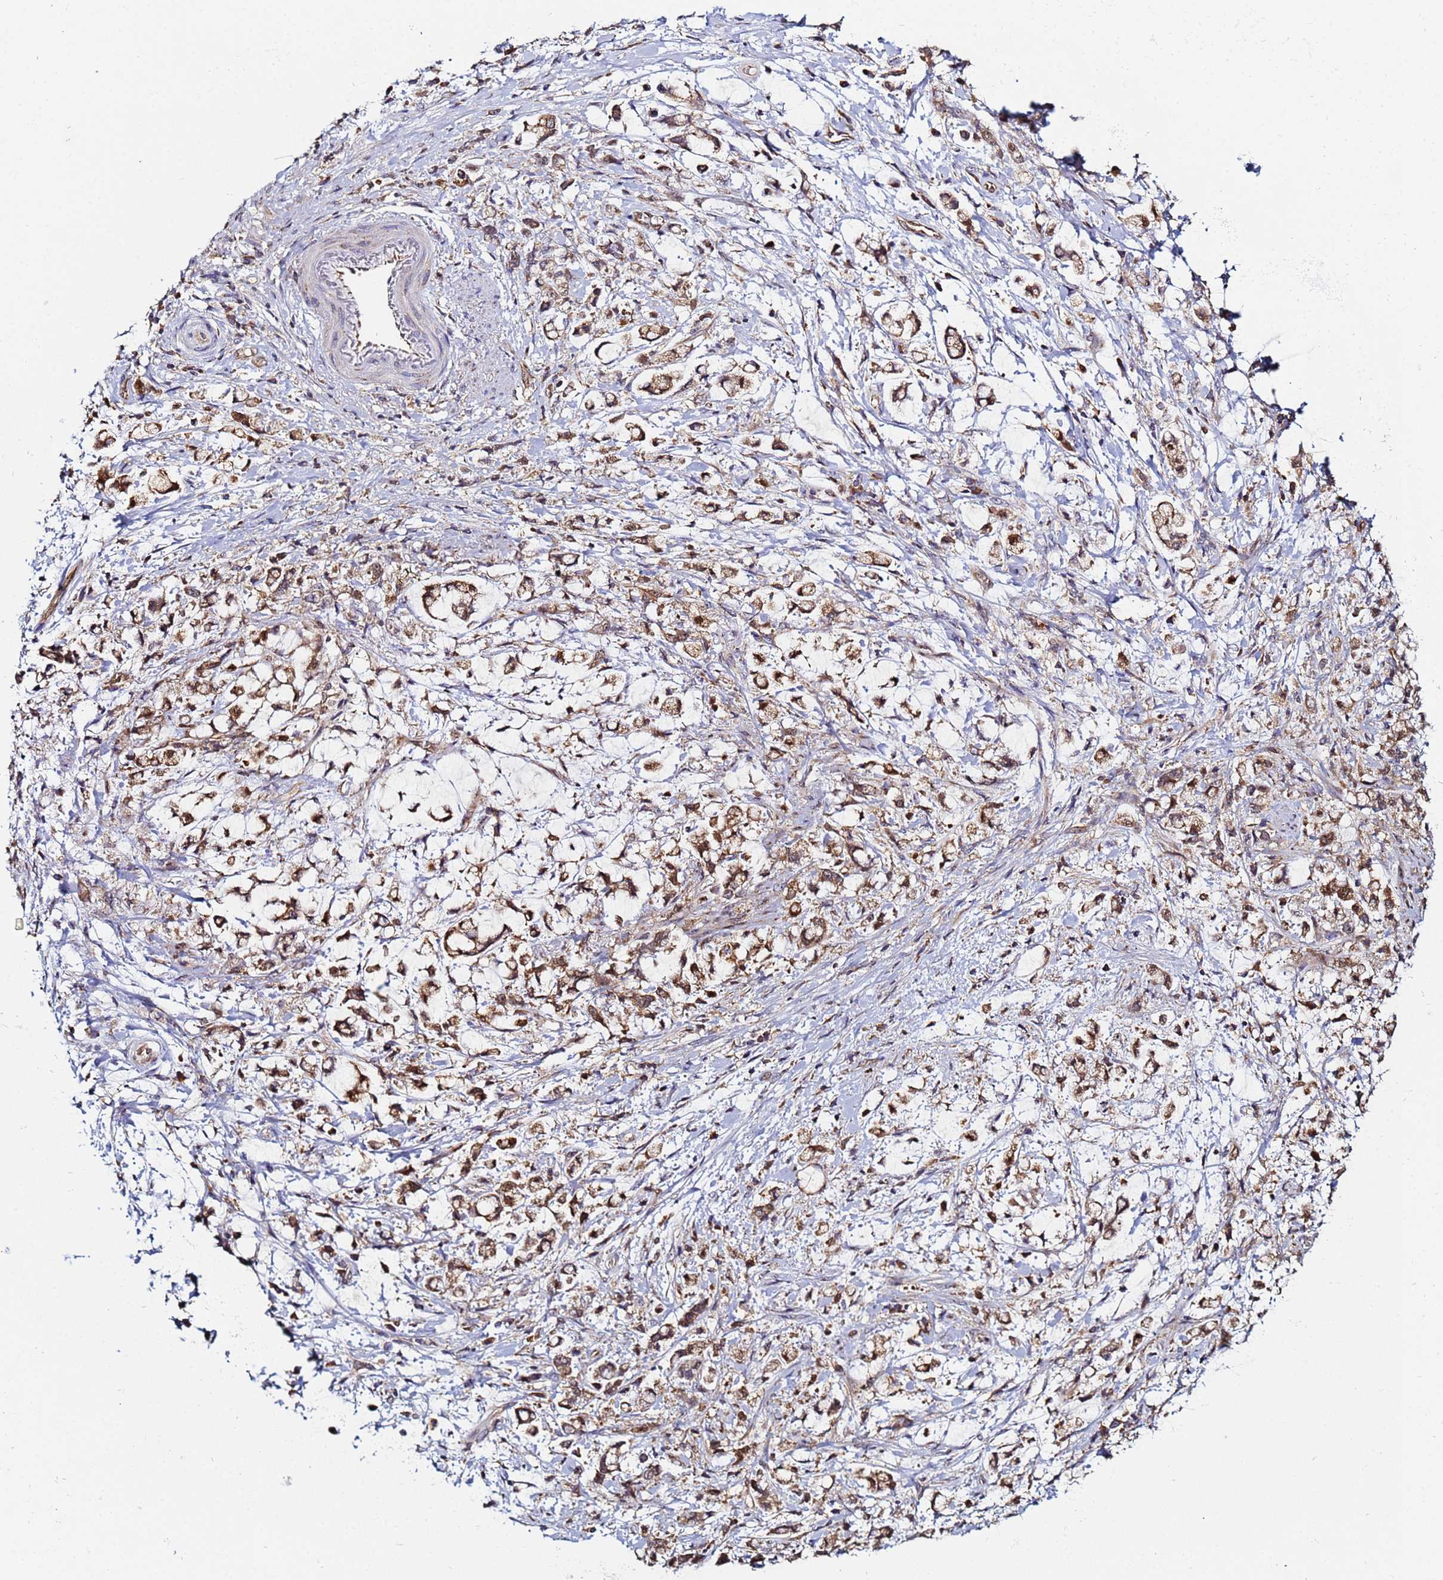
{"staining": {"intensity": "moderate", "quantity": ">75%", "location": "cytoplasmic/membranous"}, "tissue": "stomach cancer", "cell_type": "Tumor cells", "image_type": "cancer", "snomed": [{"axis": "morphology", "description": "Adenocarcinoma, NOS"}, {"axis": "topography", "description": "Stomach"}], "caption": "Human stomach cancer (adenocarcinoma) stained with a brown dye exhibits moderate cytoplasmic/membranous positive positivity in about >75% of tumor cells.", "gene": "CCDC127", "patient": {"sex": "female", "age": 60}}